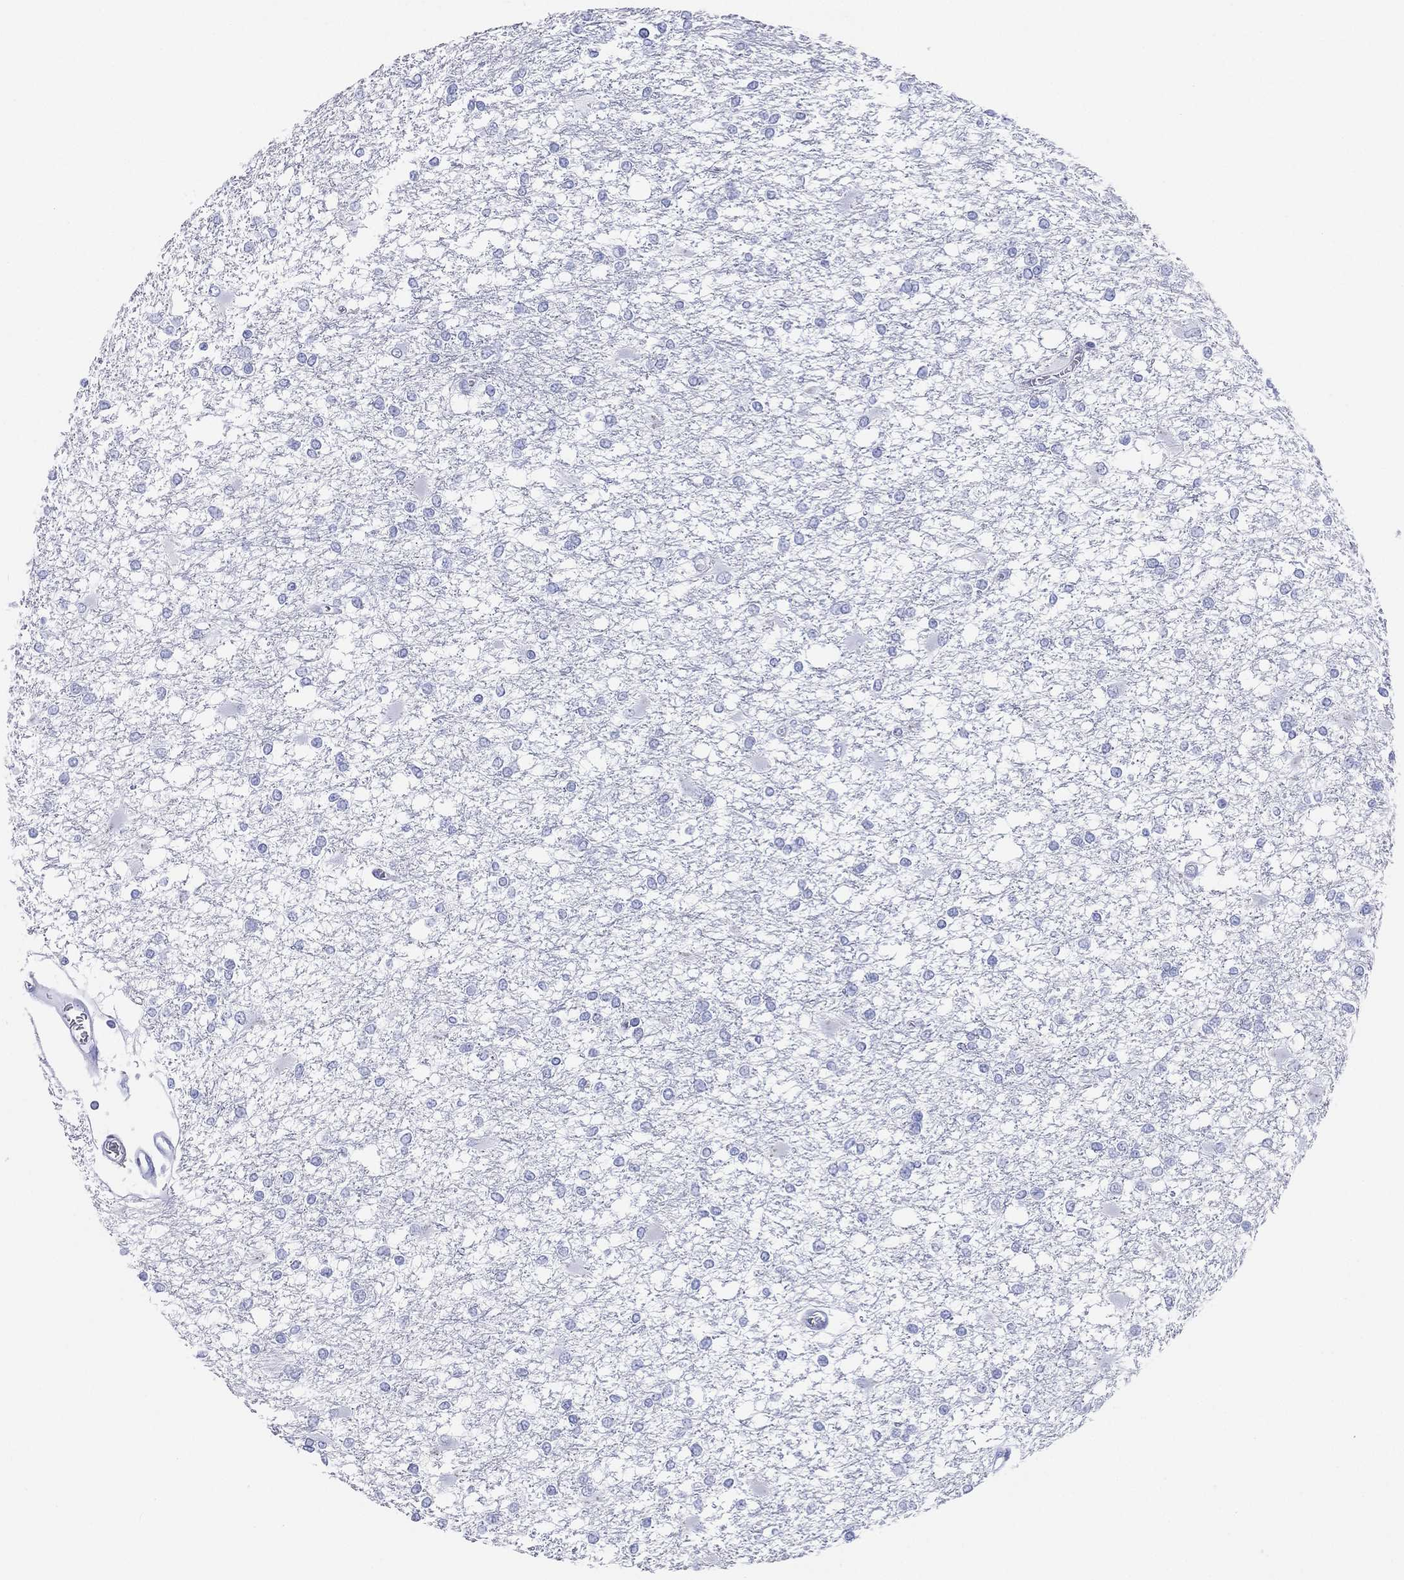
{"staining": {"intensity": "negative", "quantity": "none", "location": "none"}, "tissue": "glioma", "cell_type": "Tumor cells", "image_type": "cancer", "snomed": [{"axis": "morphology", "description": "Glioma, malignant, High grade"}, {"axis": "topography", "description": "Cerebral cortex"}], "caption": "Immunohistochemistry (IHC) histopathology image of neoplastic tissue: malignant glioma (high-grade) stained with DAB displays no significant protein staining in tumor cells.", "gene": "CD79A", "patient": {"sex": "male", "age": 79}}